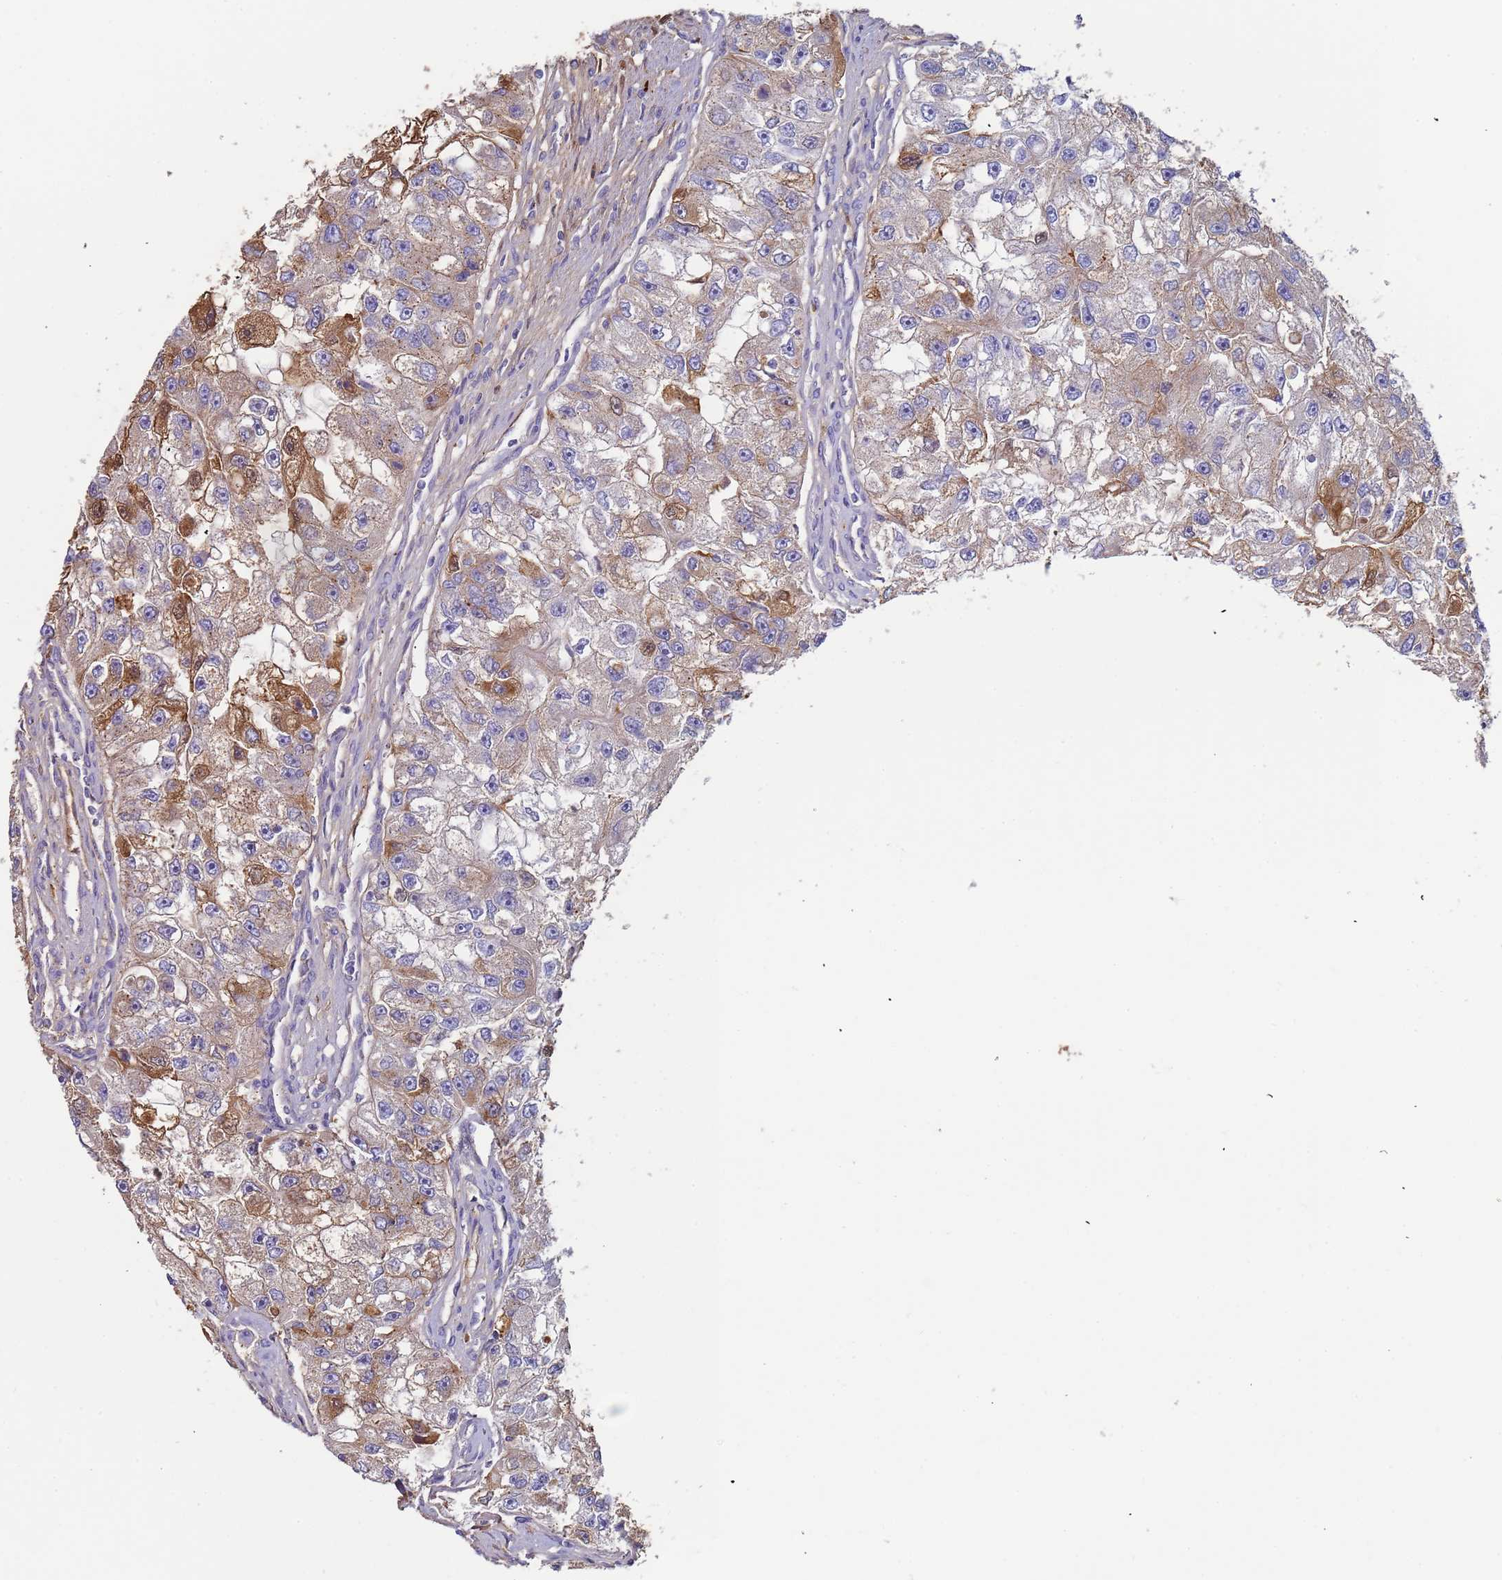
{"staining": {"intensity": "moderate", "quantity": "25%-75%", "location": "cytoplasmic/membranous"}, "tissue": "renal cancer", "cell_type": "Tumor cells", "image_type": "cancer", "snomed": [{"axis": "morphology", "description": "Adenocarcinoma, NOS"}, {"axis": "topography", "description": "Kidney"}], "caption": "Human renal cancer stained with a protein marker displays moderate staining in tumor cells.", "gene": "CYSLTR2", "patient": {"sex": "male", "age": 63}}